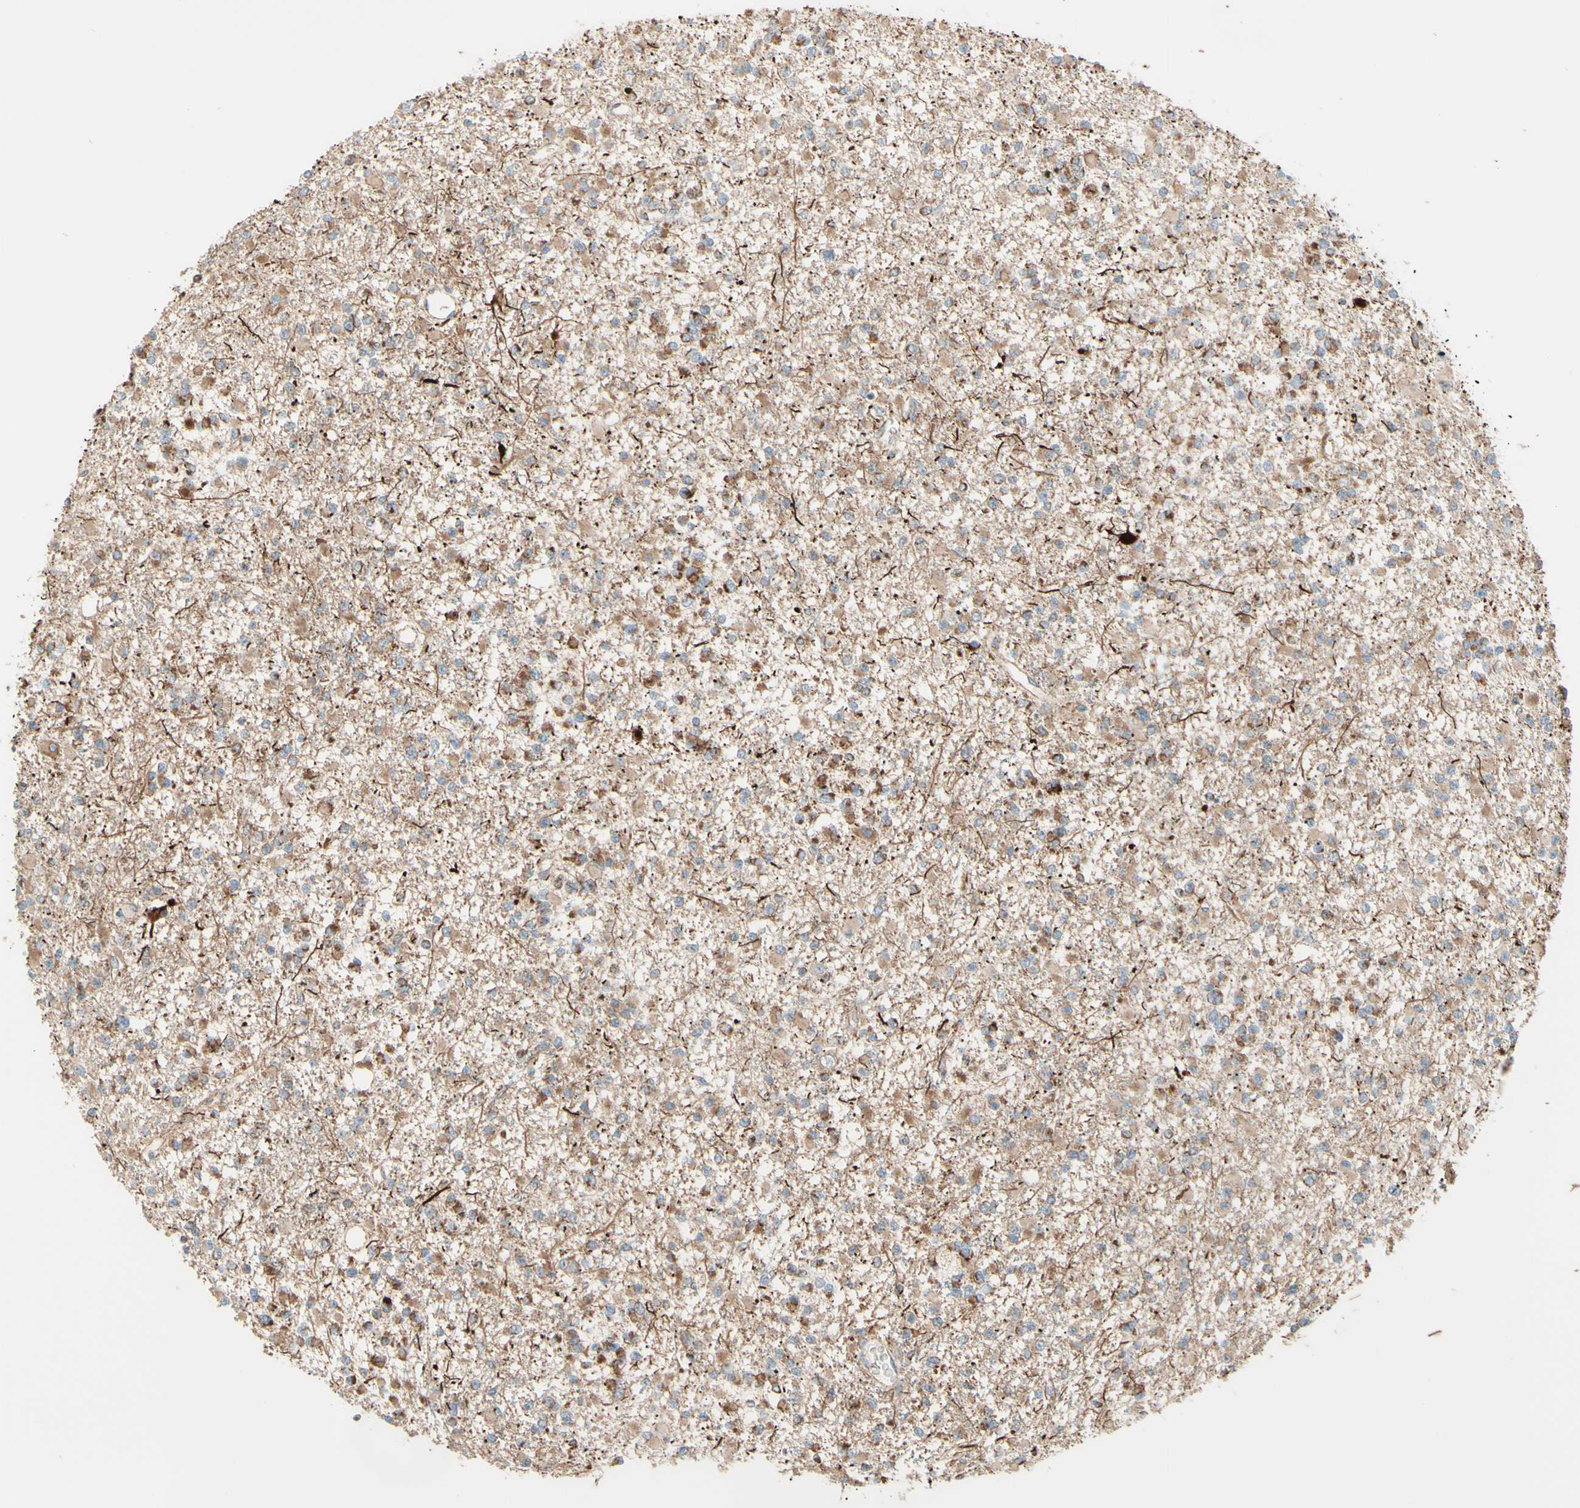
{"staining": {"intensity": "weak", "quantity": ">75%", "location": "cytoplasmic/membranous"}, "tissue": "glioma", "cell_type": "Tumor cells", "image_type": "cancer", "snomed": [{"axis": "morphology", "description": "Glioma, malignant, Low grade"}, {"axis": "topography", "description": "Brain"}], "caption": "Weak cytoplasmic/membranous staining for a protein is identified in approximately >75% of tumor cells of glioma using immunohistochemistry.", "gene": "ARMC10", "patient": {"sex": "female", "age": 22}}